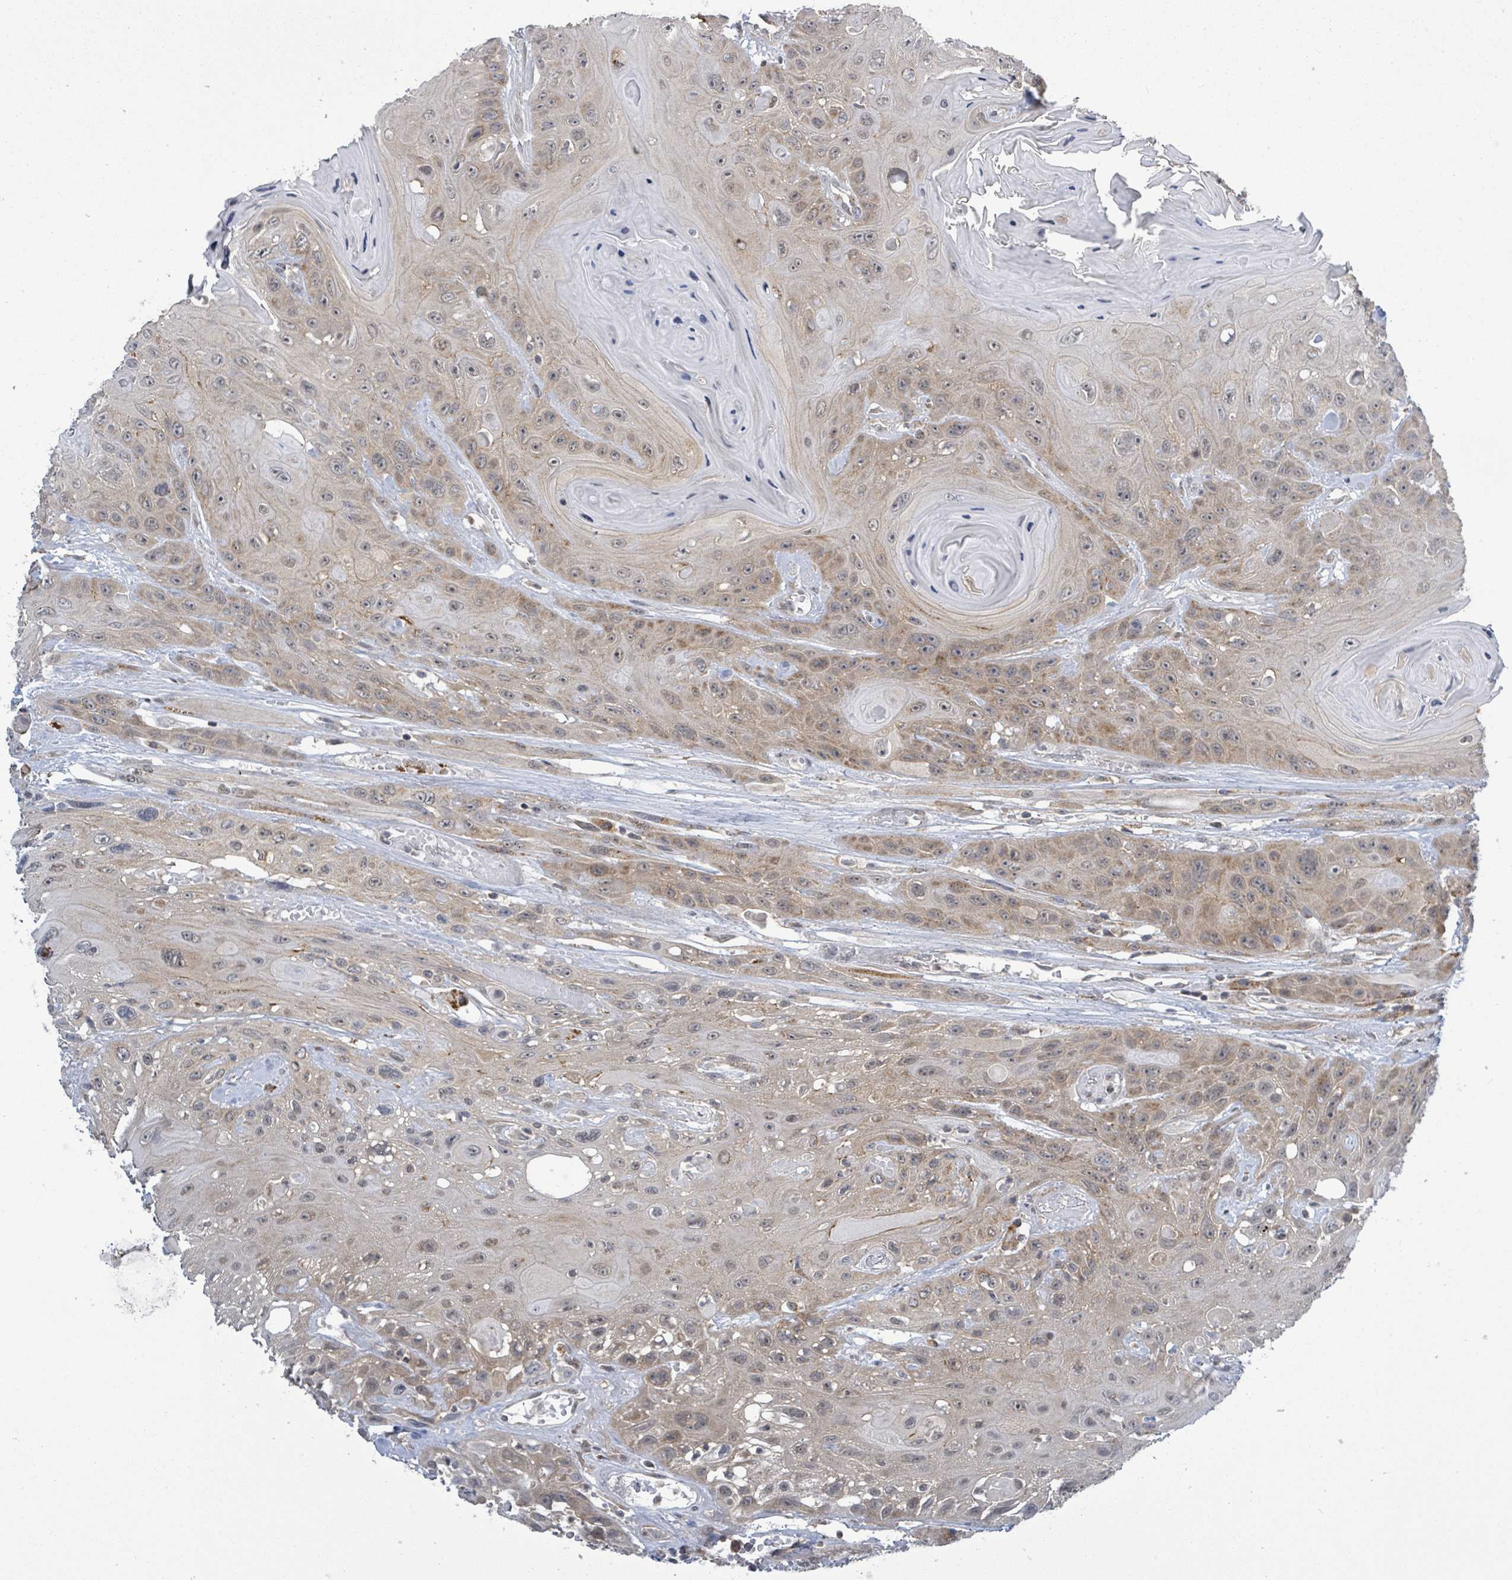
{"staining": {"intensity": "moderate", "quantity": "25%-75%", "location": "cytoplasmic/membranous"}, "tissue": "head and neck cancer", "cell_type": "Tumor cells", "image_type": "cancer", "snomed": [{"axis": "morphology", "description": "Squamous cell carcinoma, NOS"}, {"axis": "topography", "description": "Head-Neck"}], "caption": "IHC image of neoplastic tissue: human head and neck cancer stained using immunohistochemistry shows medium levels of moderate protein expression localized specifically in the cytoplasmic/membranous of tumor cells, appearing as a cytoplasmic/membranous brown color.", "gene": "COQ10B", "patient": {"sex": "female", "age": 59}}